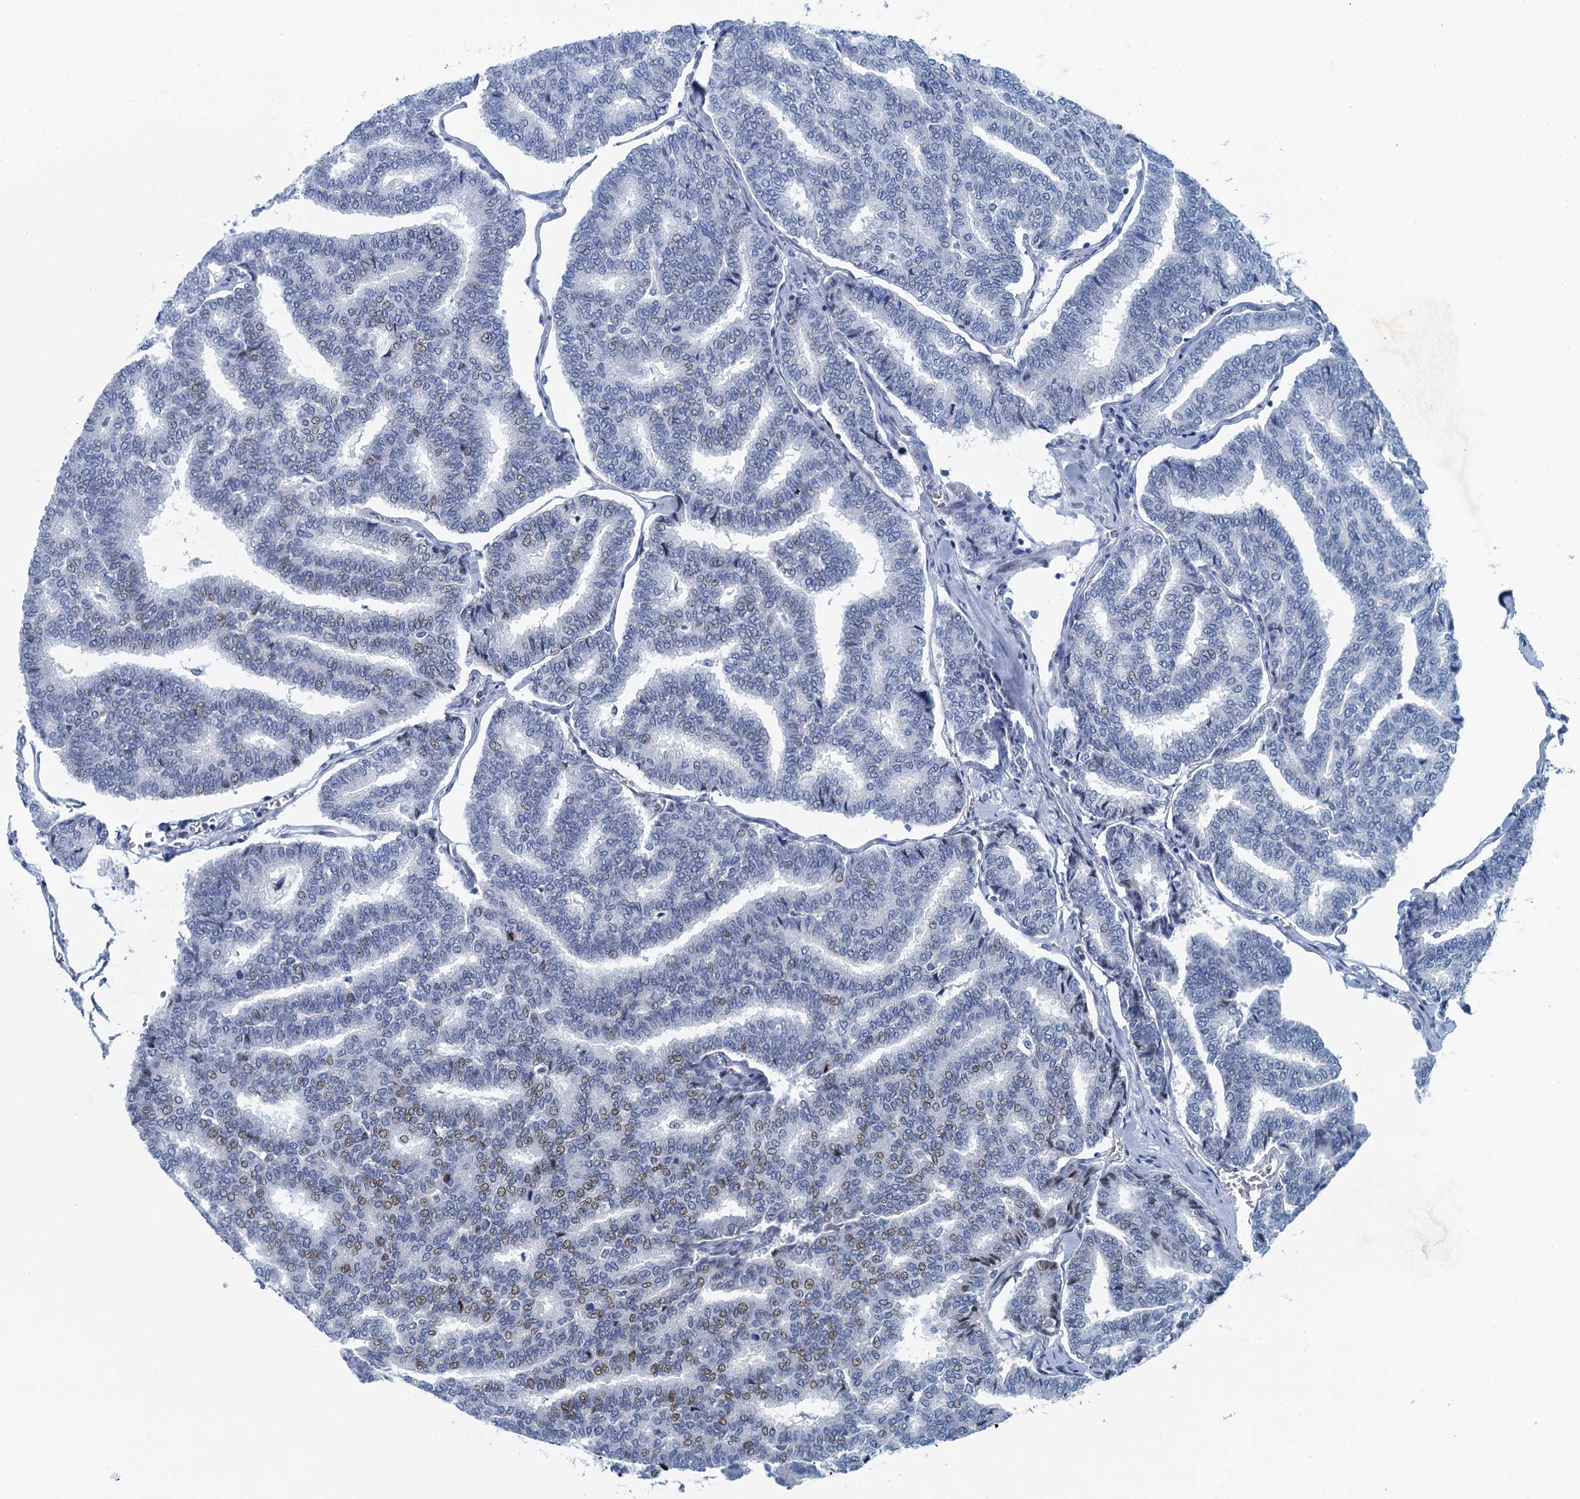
{"staining": {"intensity": "weak", "quantity": "<25%", "location": "nuclear"}, "tissue": "thyroid cancer", "cell_type": "Tumor cells", "image_type": "cancer", "snomed": [{"axis": "morphology", "description": "Papillary adenocarcinoma, NOS"}, {"axis": "topography", "description": "Thyroid gland"}], "caption": "Immunohistochemical staining of thyroid cancer reveals no significant positivity in tumor cells. The staining was performed using DAB to visualize the protein expression in brown, while the nuclei were stained in blue with hematoxylin (Magnification: 20x).", "gene": "ANKRD13D", "patient": {"sex": "female", "age": 35}}